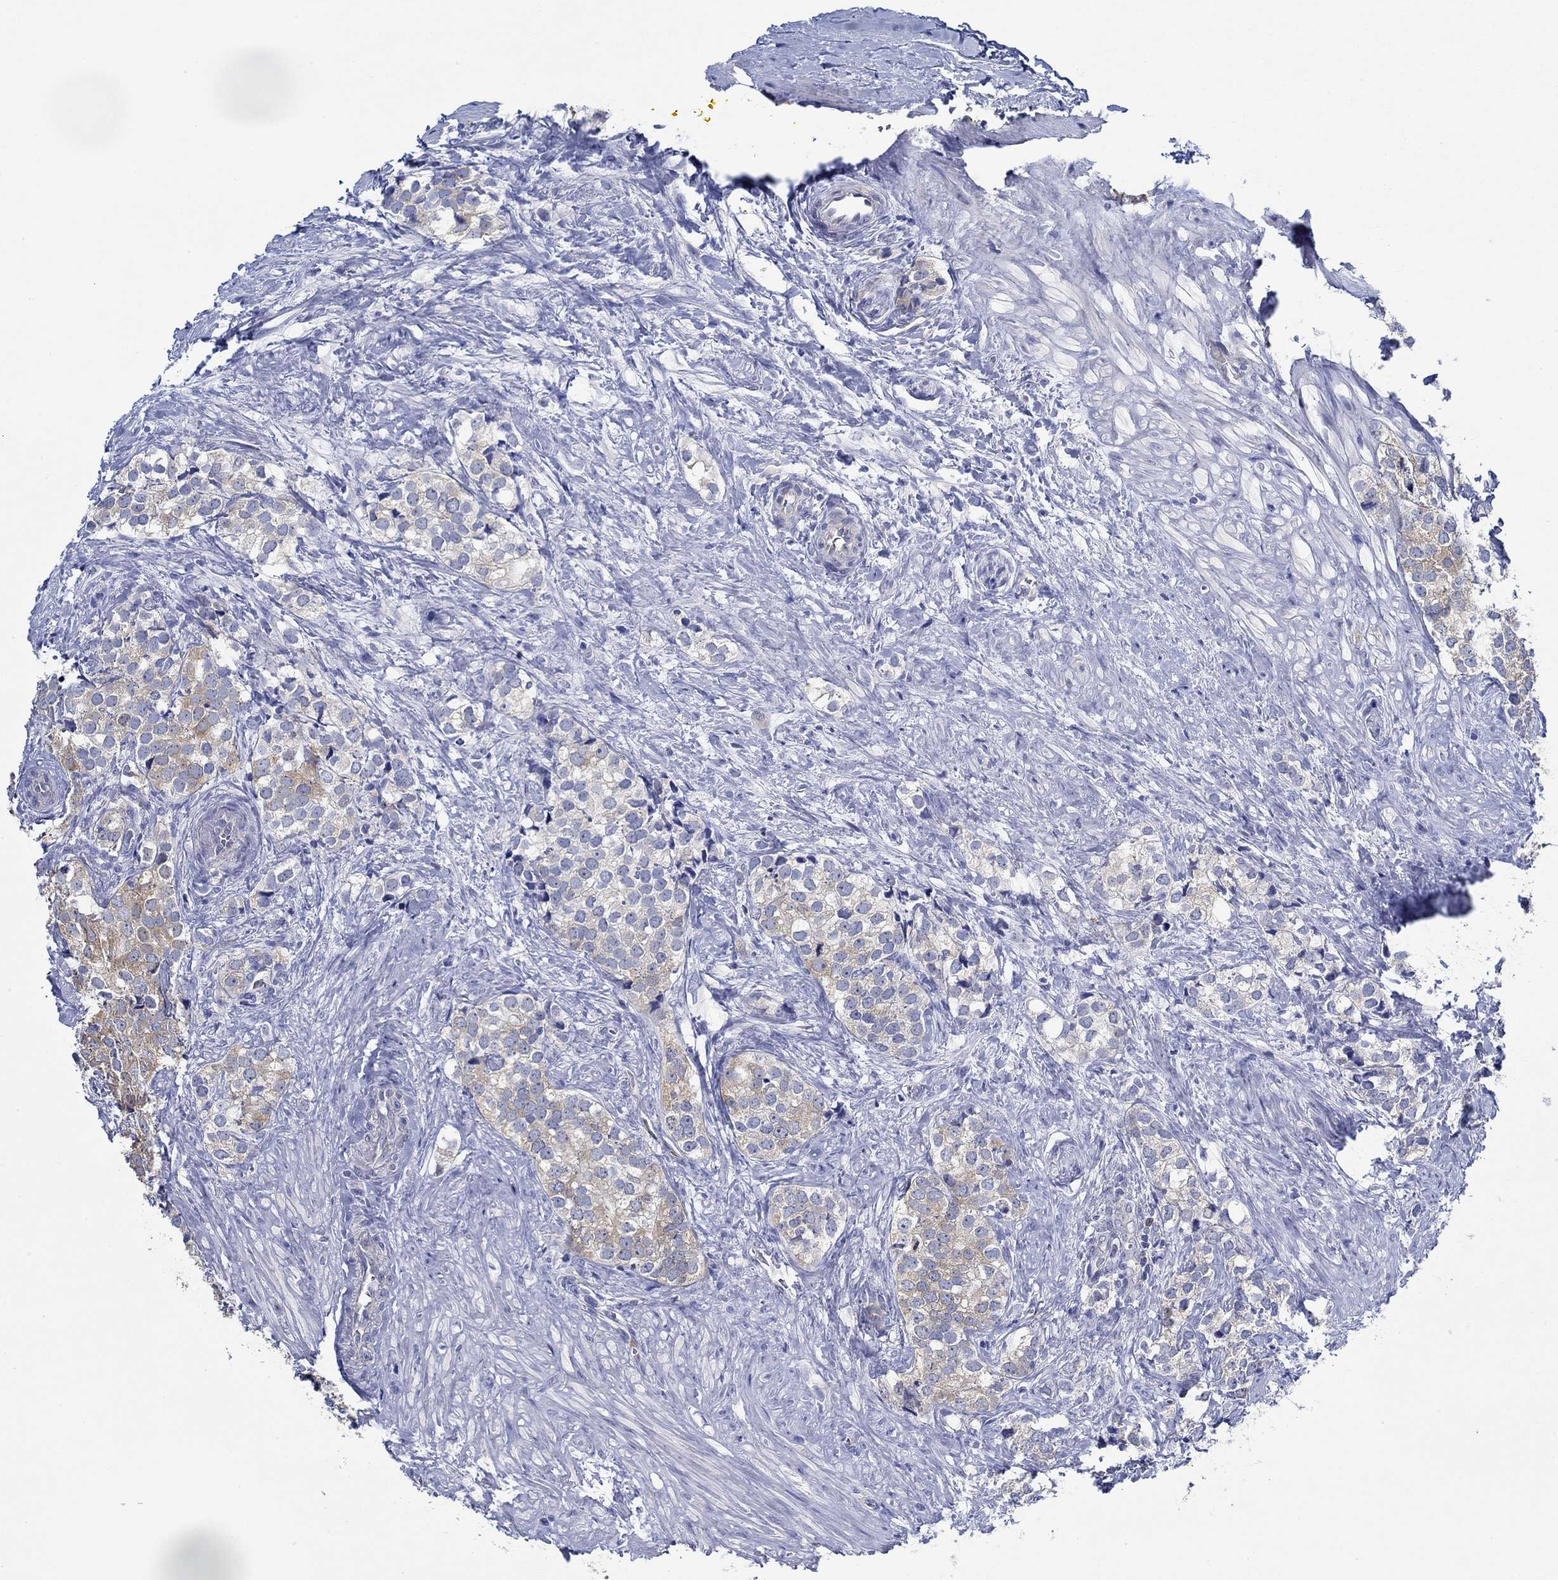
{"staining": {"intensity": "moderate", "quantity": "<25%", "location": "cytoplasmic/membranous"}, "tissue": "prostate cancer", "cell_type": "Tumor cells", "image_type": "cancer", "snomed": [{"axis": "morphology", "description": "Adenocarcinoma, NOS"}, {"axis": "topography", "description": "Prostate and seminal vesicle, NOS"}], "caption": "IHC staining of prostate cancer, which reveals low levels of moderate cytoplasmic/membranous staining in approximately <25% of tumor cells indicating moderate cytoplasmic/membranous protein expression. The staining was performed using DAB (3,3'-diaminobenzidine) (brown) for protein detection and nuclei were counterstained in hematoxylin (blue).", "gene": "SLC27A3", "patient": {"sex": "male", "age": 63}}